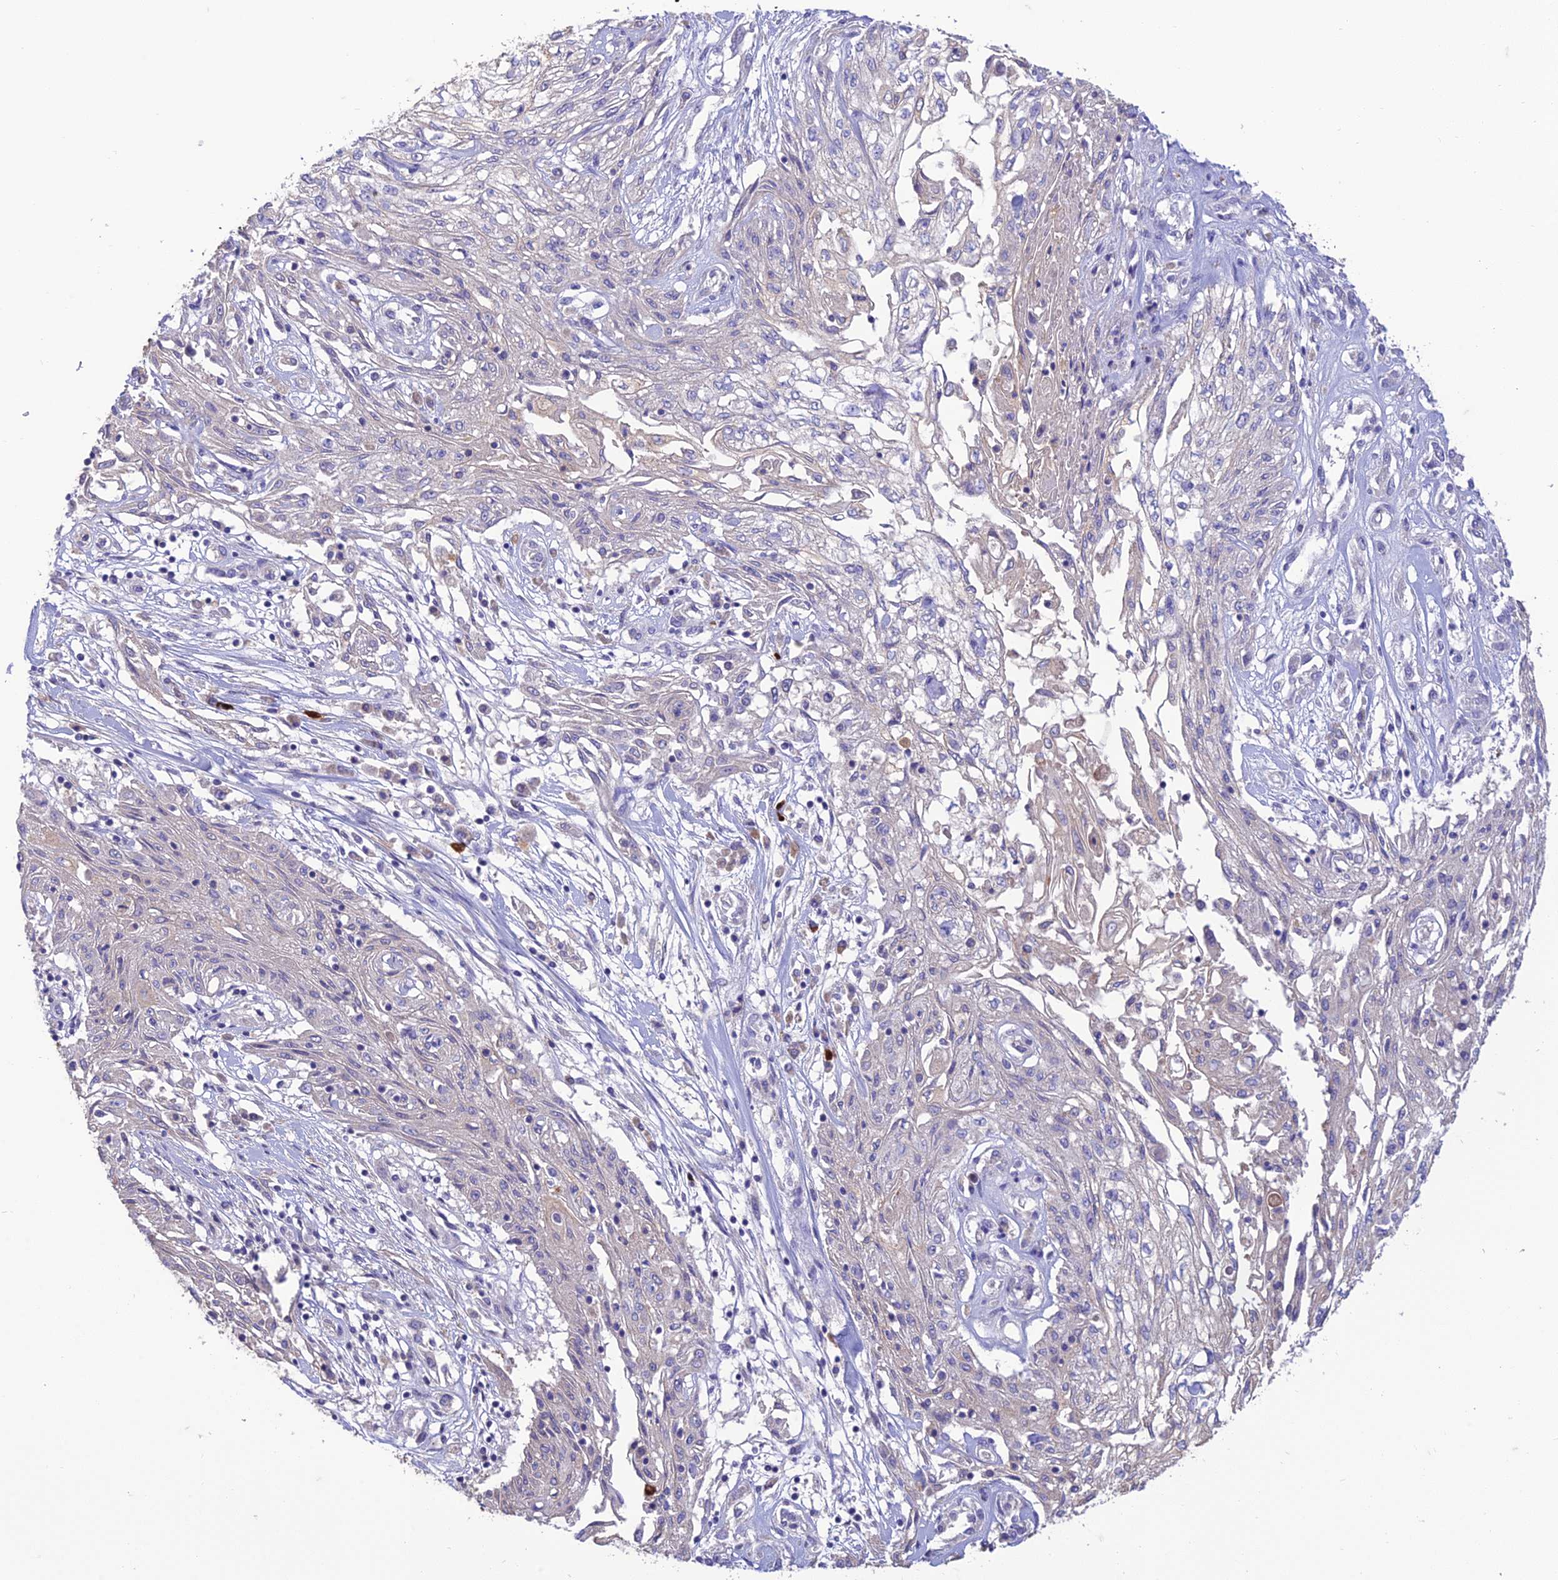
{"staining": {"intensity": "negative", "quantity": "none", "location": "none"}, "tissue": "skin cancer", "cell_type": "Tumor cells", "image_type": "cancer", "snomed": [{"axis": "morphology", "description": "Squamous cell carcinoma, NOS"}, {"axis": "morphology", "description": "Squamous cell carcinoma, metastatic, NOS"}, {"axis": "topography", "description": "Skin"}, {"axis": "topography", "description": "Lymph node"}], "caption": "This is an immunohistochemistry histopathology image of skin cancer. There is no expression in tumor cells.", "gene": "SFT2D2", "patient": {"sex": "male", "age": 75}}